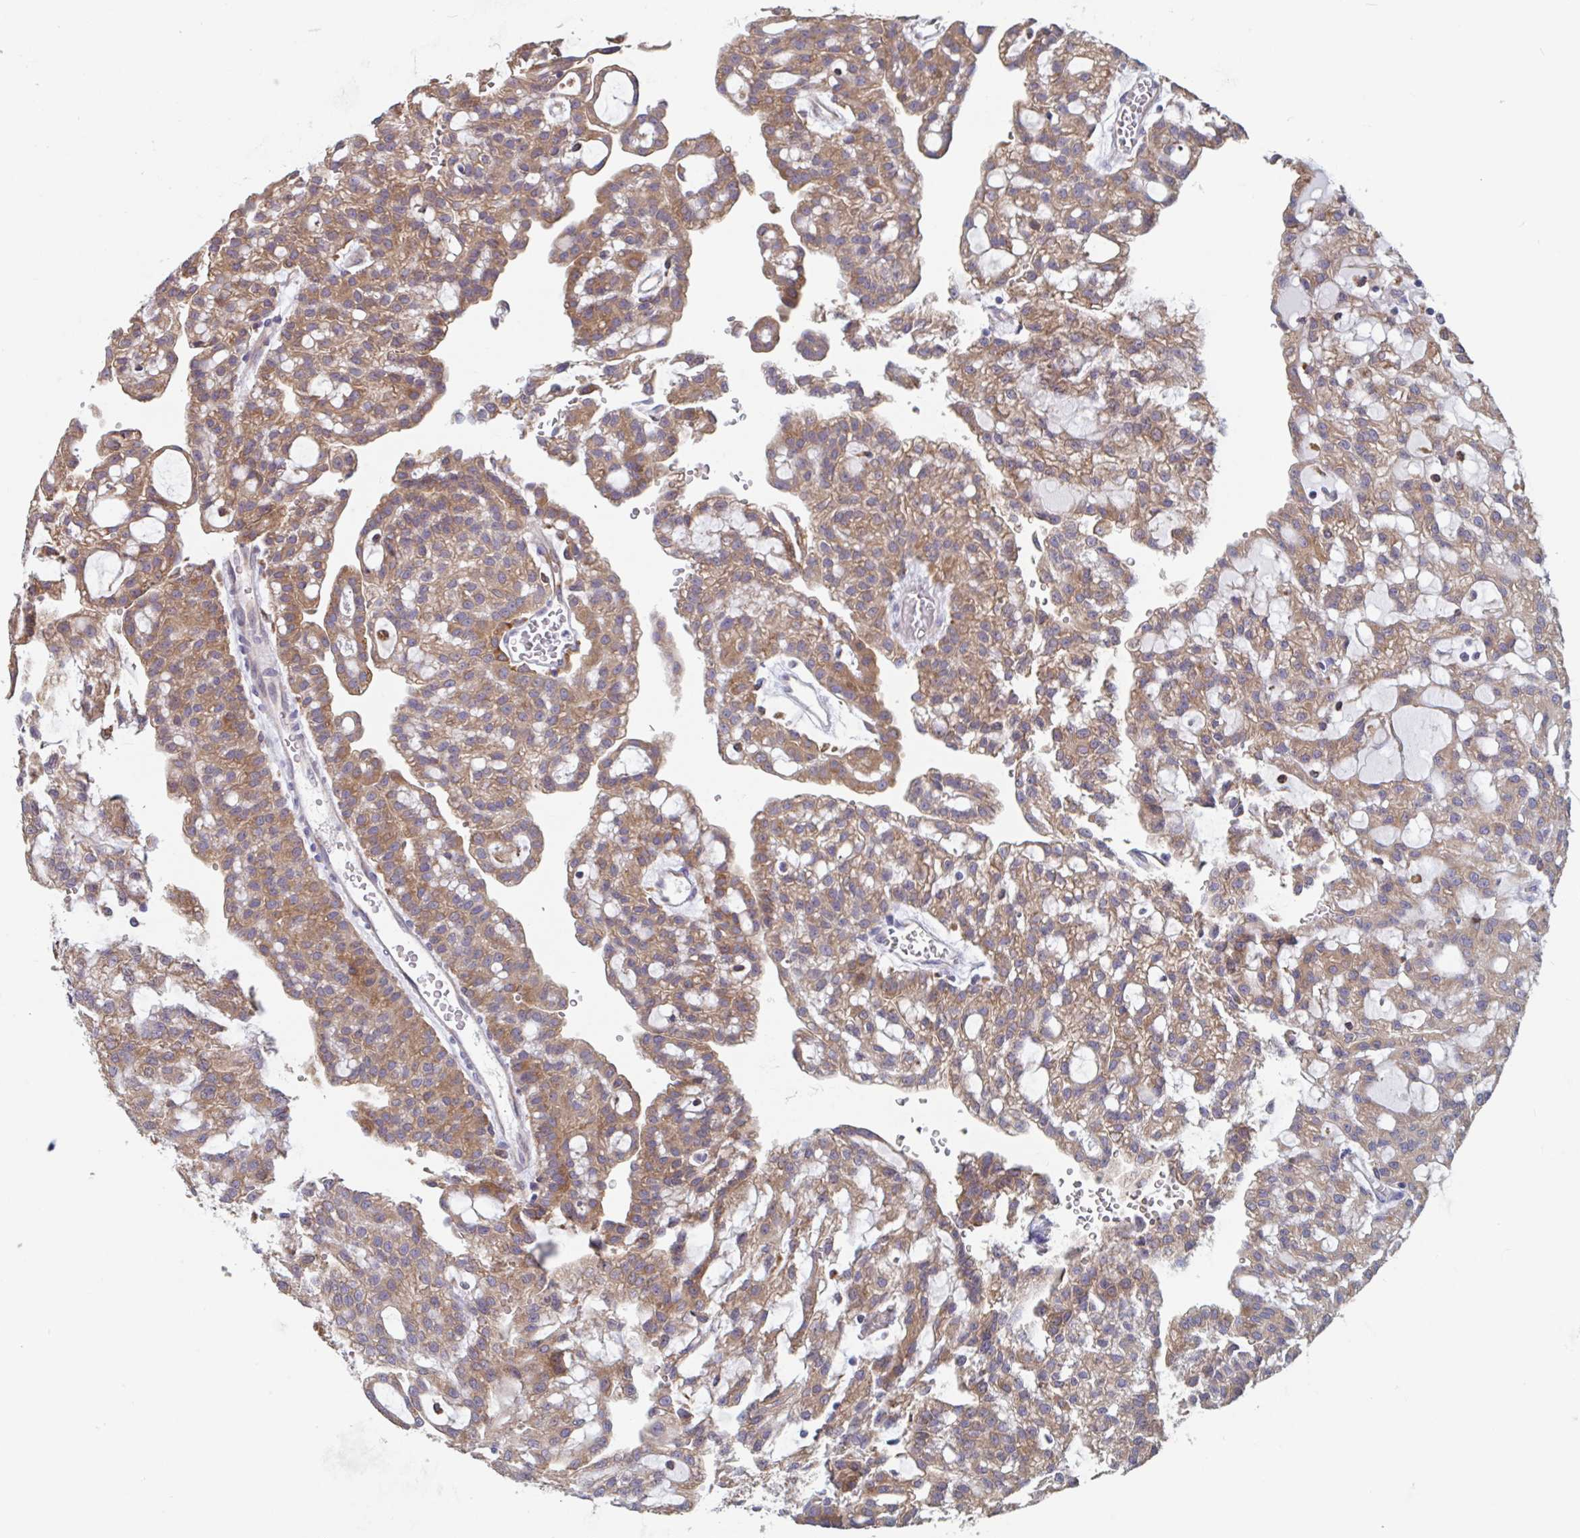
{"staining": {"intensity": "moderate", "quantity": ">75%", "location": "cytoplasmic/membranous"}, "tissue": "renal cancer", "cell_type": "Tumor cells", "image_type": "cancer", "snomed": [{"axis": "morphology", "description": "Adenocarcinoma, NOS"}, {"axis": "topography", "description": "Kidney"}], "caption": "Brown immunohistochemical staining in adenocarcinoma (renal) displays moderate cytoplasmic/membranous expression in about >75% of tumor cells. Using DAB (3,3'-diaminobenzidine) (brown) and hematoxylin (blue) stains, captured at high magnification using brightfield microscopy.", "gene": "SNX8", "patient": {"sex": "male", "age": 63}}